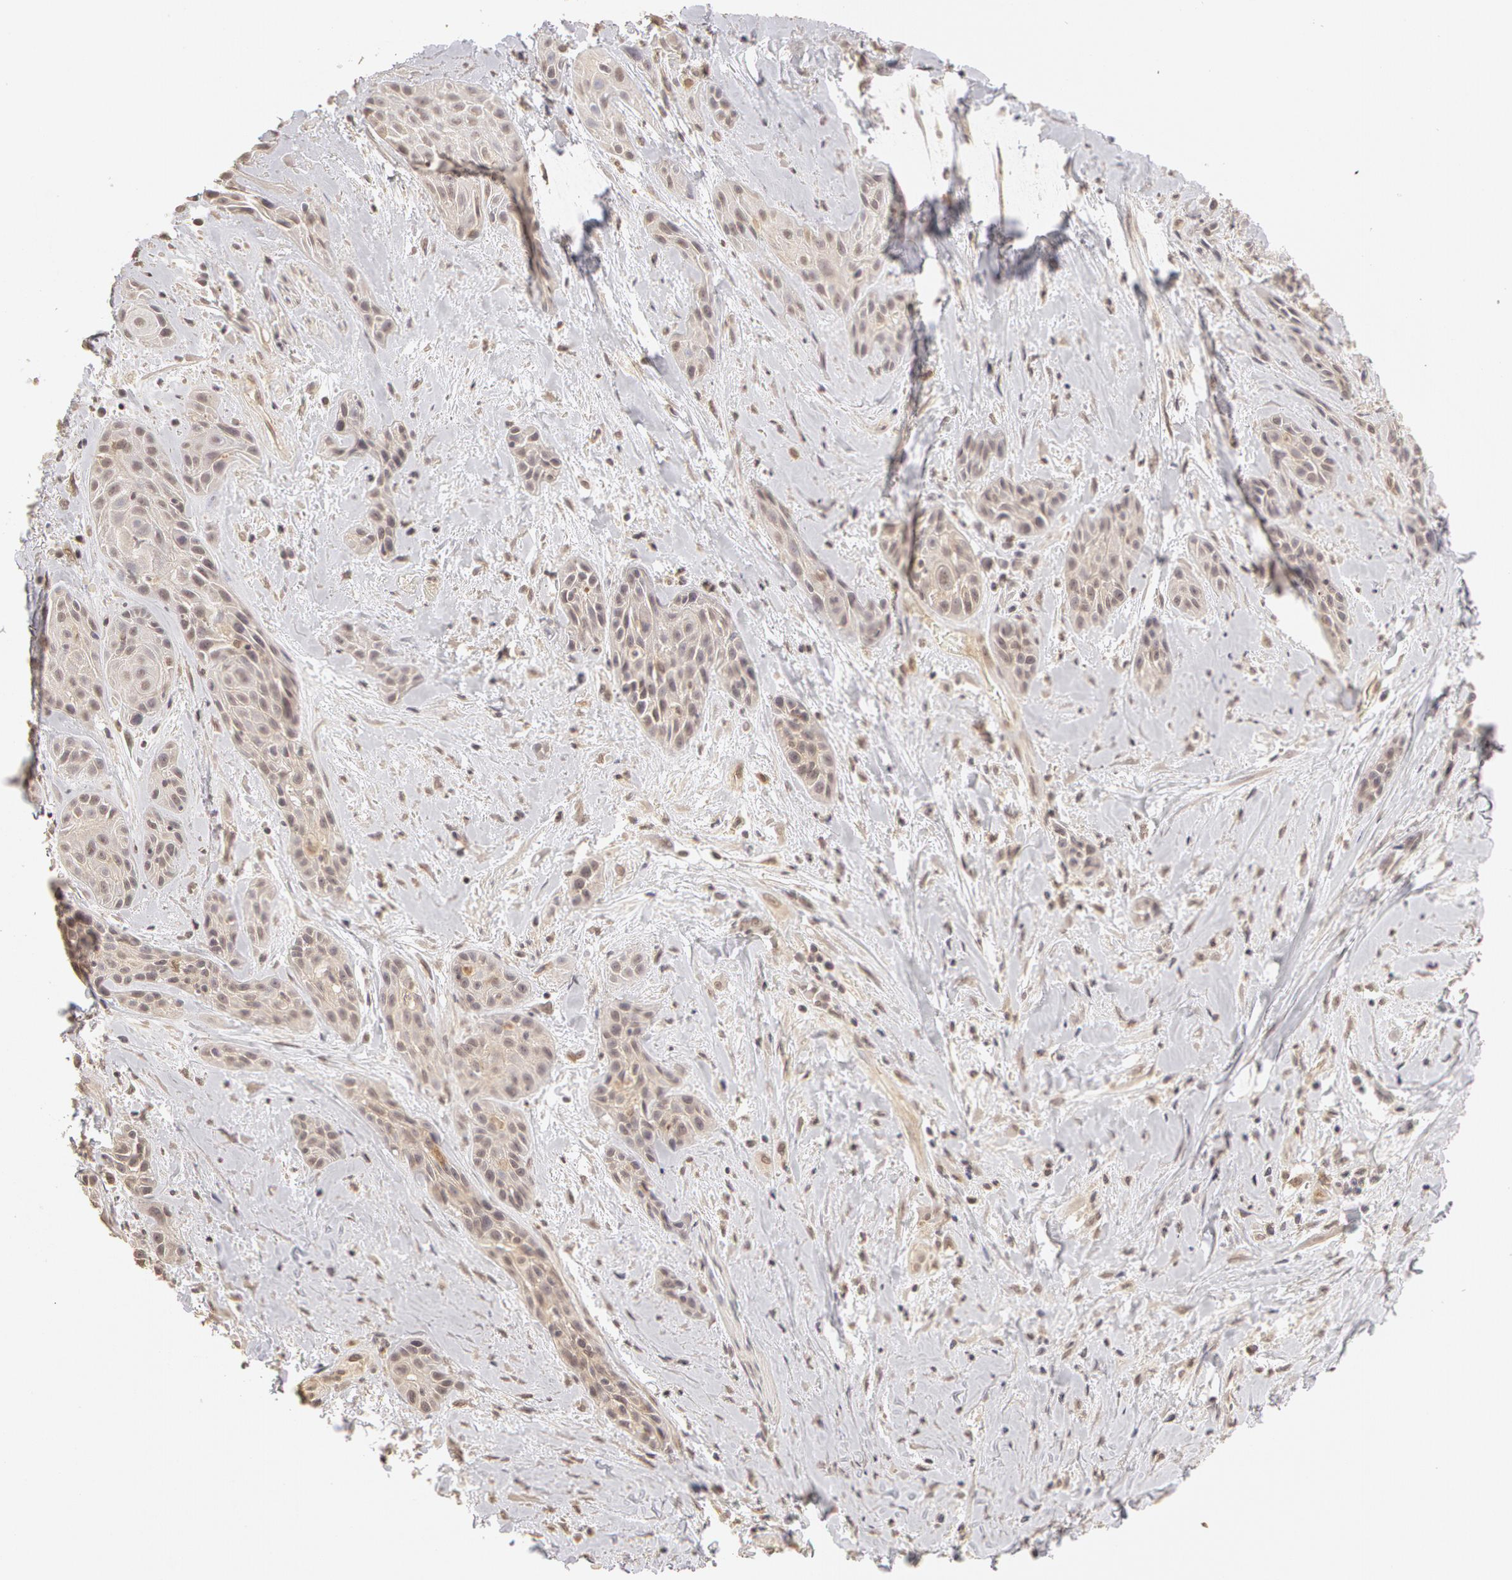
{"staining": {"intensity": "weak", "quantity": "25%-75%", "location": "cytoplasmic/membranous"}, "tissue": "skin cancer", "cell_type": "Tumor cells", "image_type": "cancer", "snomed": [{"axis": "morphology", "description": "Squamous cell carcinoma, NOS"}, {"axis": "topography", "description": "Skin"}, {"axis": "topography", "description": "Anal"}], "caption": "The histopathology image exhibits staining of skin cancer (squamous cell carcinoma), revealing weak cytoplasmic/membranous protein positivity (brown color) within tumor cells. (DAB IHC, brown staining for protein, blue staining for nuclei).", "gene": "ADAM10", "patient": {"sex": "male", "age": 64}}